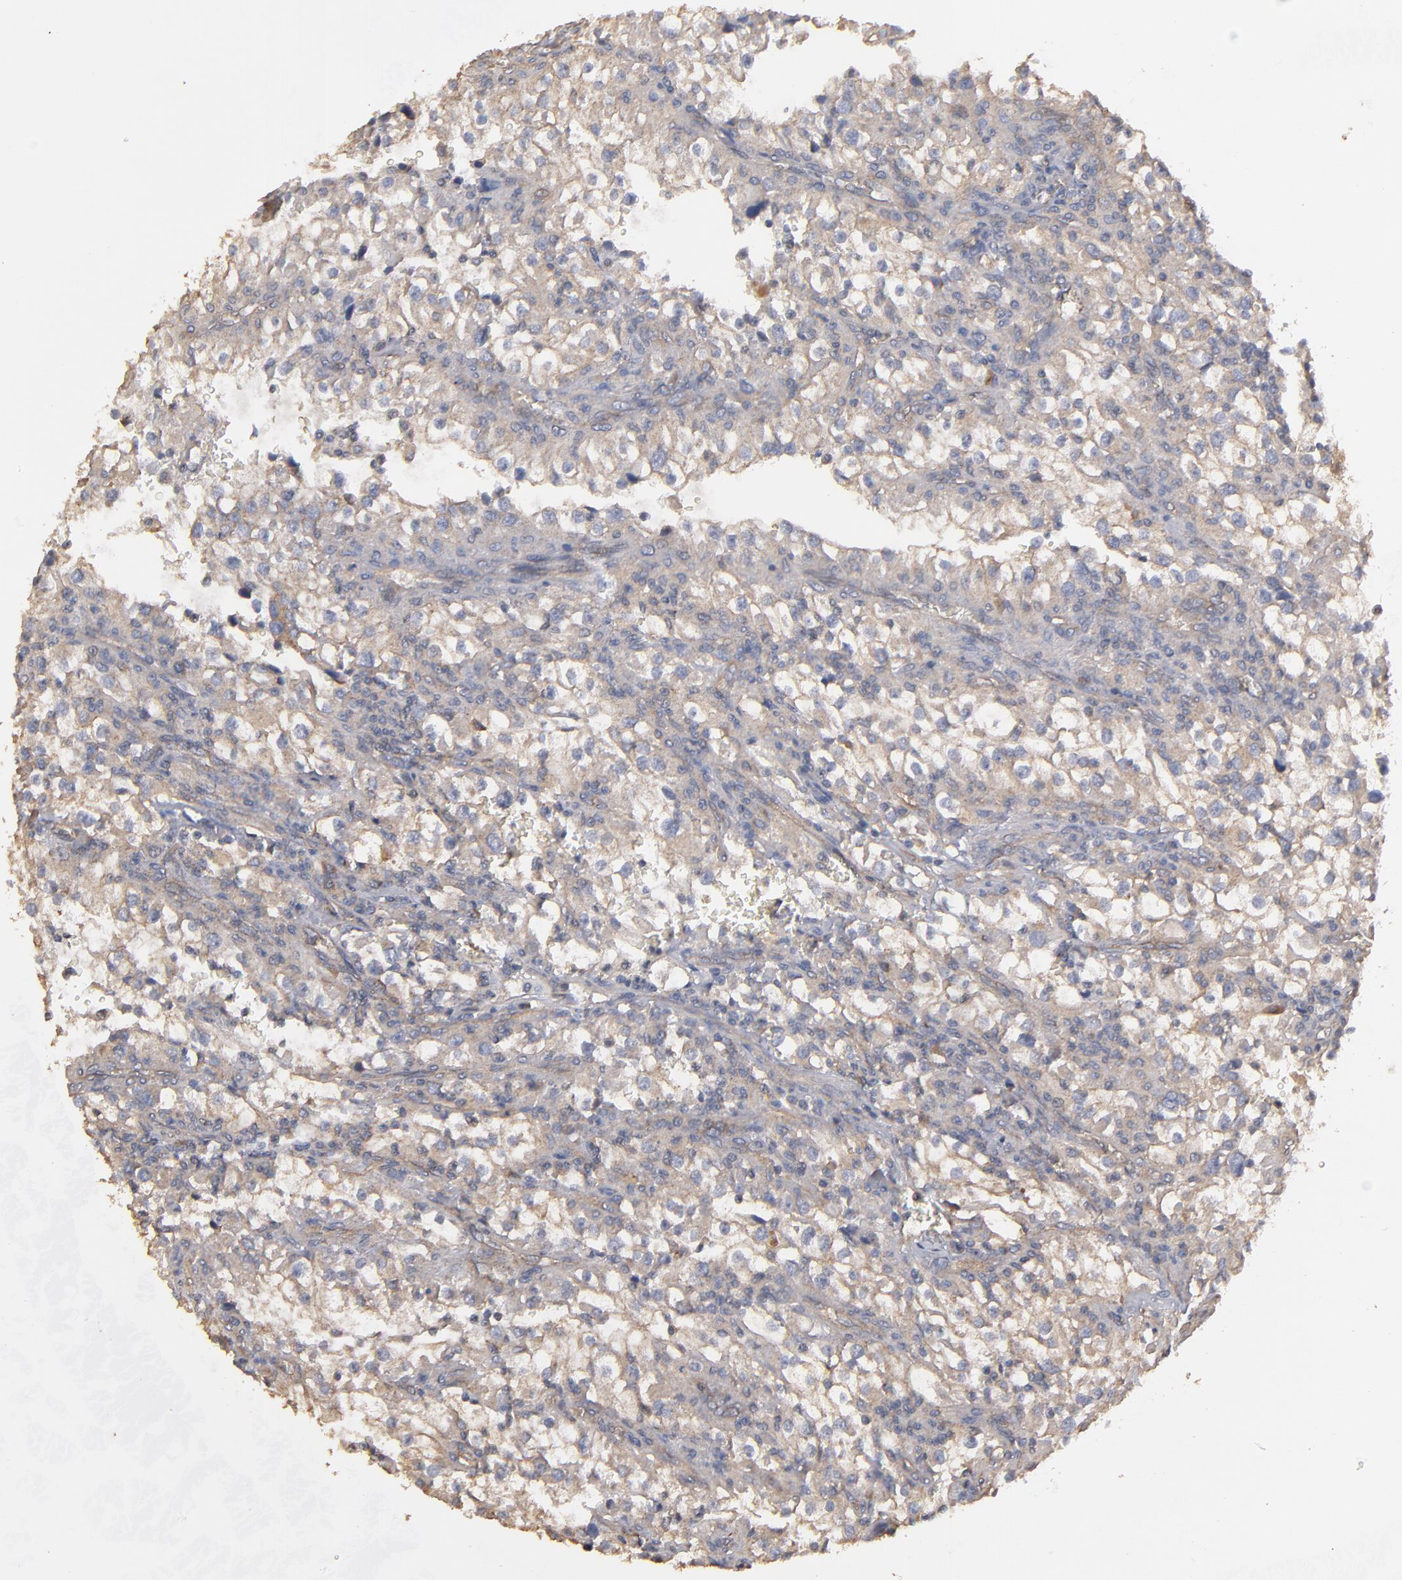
{"staining": {"intensity": "weak", "quantity": ">75%", "location": "cytoplasmic/membranous"}, "tissue": "renal cancer", "cell_type": "Tumor cells", "image_type": "cancer", "snomed": [{"axis": "morphology", "description": "Adenocarcinoma, NOS"}, {"axis": "topography", "description": "Kidney"}], "caption": "A low amount of weak cytoplasmic/membranous positivity is appreciated in approximately >75% of tumor cells in renal adenocarcinoma tissue. The staining is performed using DAB (3,3'-diaminobenzidine) brown chromogen to label protein expression. The nuclei are counter-stained blue using hematoxylin.", "gene": "DMD", "patient": {"sex": "female", "age": 52}}